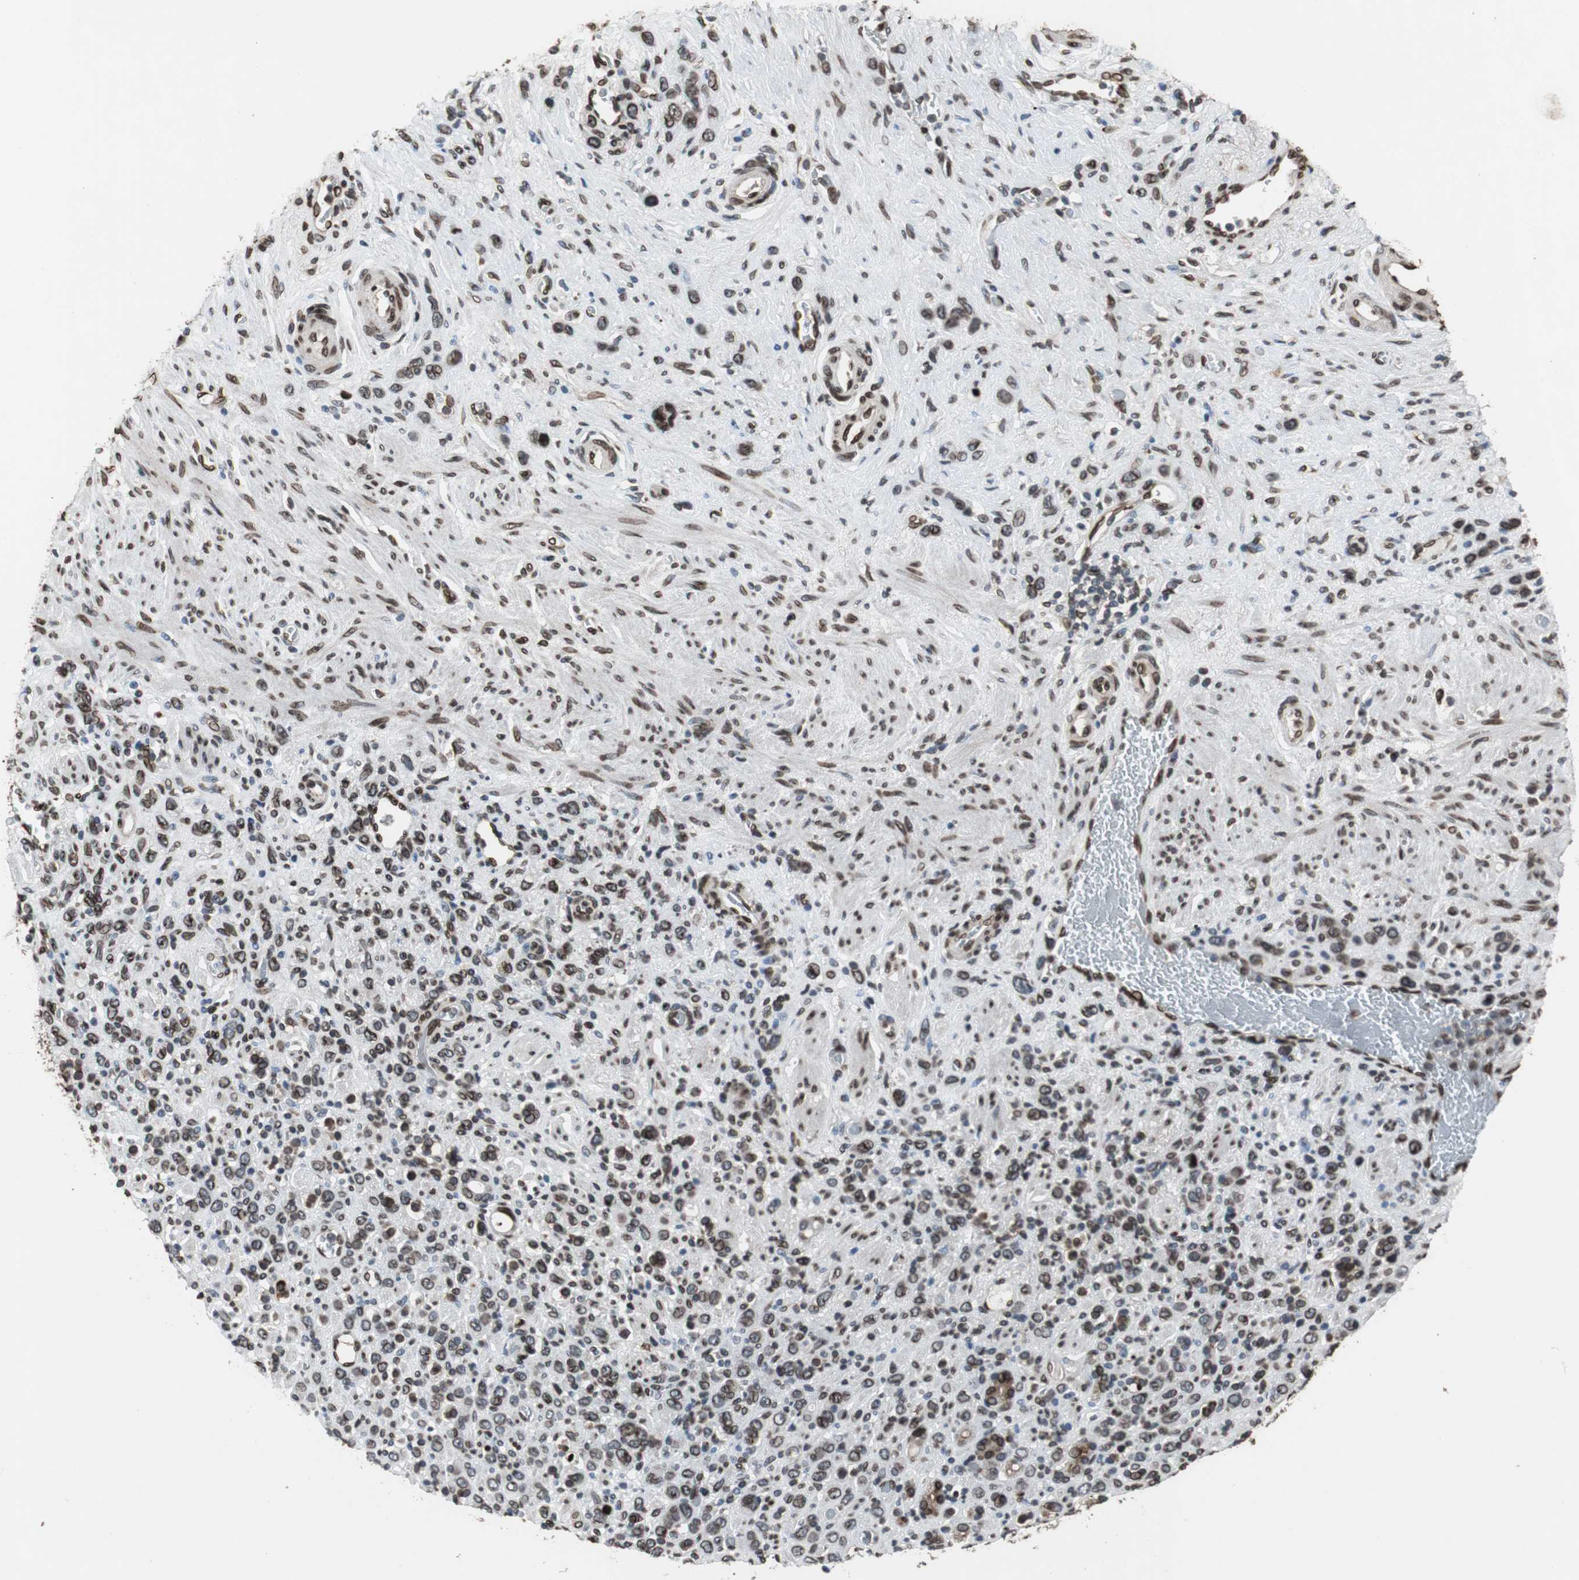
{"staining": {"intensity": "strong", "quantity": ">75%", "location": "cytoplasmic/membranous,nuclear"}, "tissue": "stomach cancer", "cell_type": "Tumor cells", "image_type": "cancer", "snomed": [{"axis": "morphology", "description": "Normal tissue, NOS"}, {"axis": "morphology", "description": "Adenocarcinoma, NOS"}, {"axis": "morphology", "description": "Adenocarcinoma, High grade"}, {"axis": "topography", "description": "Stomach, upper"}, {"axis": "topography", "description": "Stomach"}], "caption": "Human stomach cancer (high-grade adenocarcinoma) stained with a protein marker reveals strong staining in tumor cells.", "gene": "LMNA", "patient": {"sex": "female", "age": 65}}